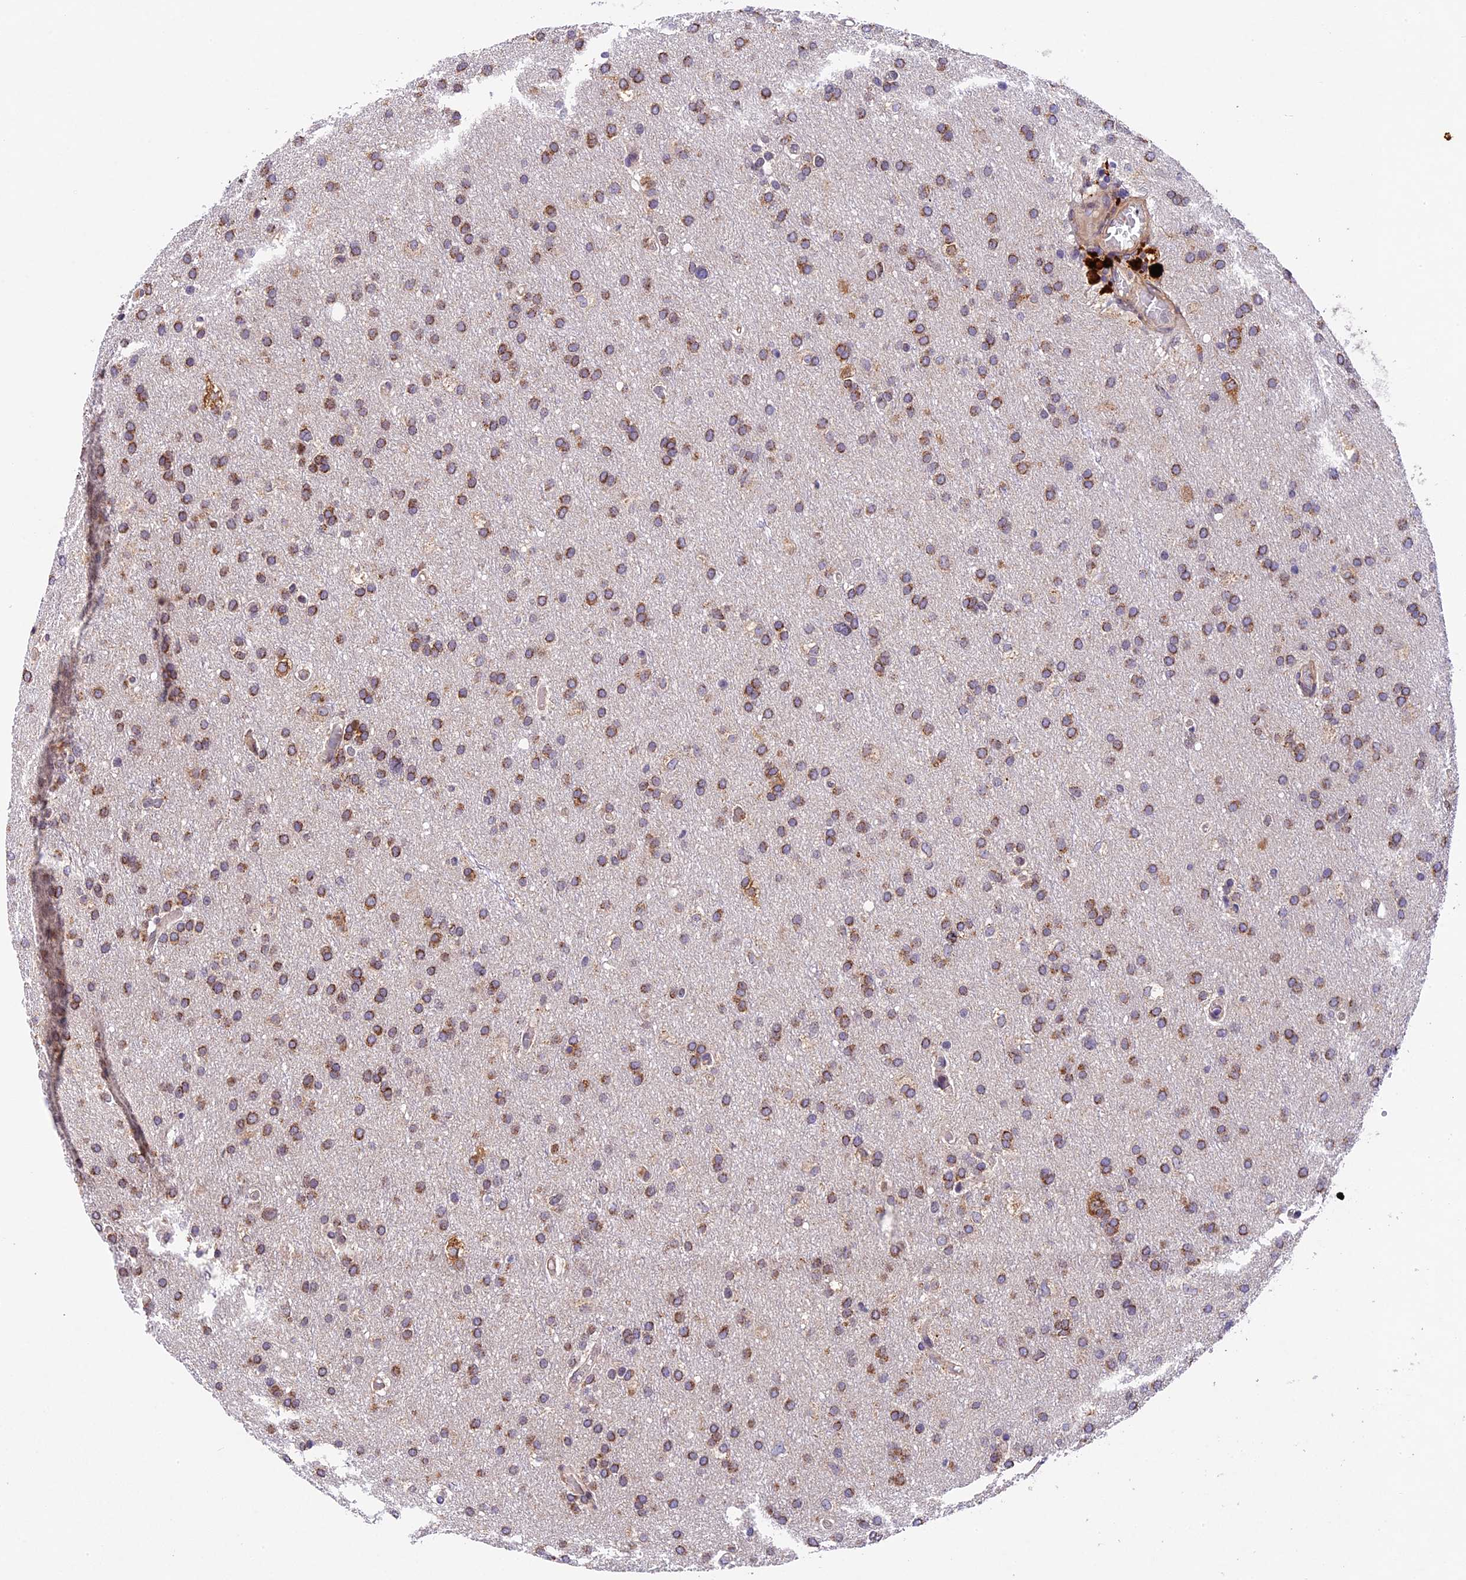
{"staining": {"intensity": "moderate", "quantity": ">75%", "location": "cytoplasmic/membranous"}, "tissue": "glioma", "cell_type": "Tumor cells", "image_type": "cancer", "snomed": [{"axis": "morphology", "description": "Glioma, malignant, High grade"}, {"axis": "topography", "description": "Cerebral cortex"}], "caption": "Immunohistochemistry (IHC) of human glioma reveals medium levels of moderate cytoplasmic/membranous staining in about >75% of tumor cells. (Stains: DAB (3,3'-diaminobenzidine) in brown, nuclei in blue, Microscopy: brightfield microscopy at high magnification).", "gene": "CCSER1", "patient": {"sex": "female", "age": 36}}